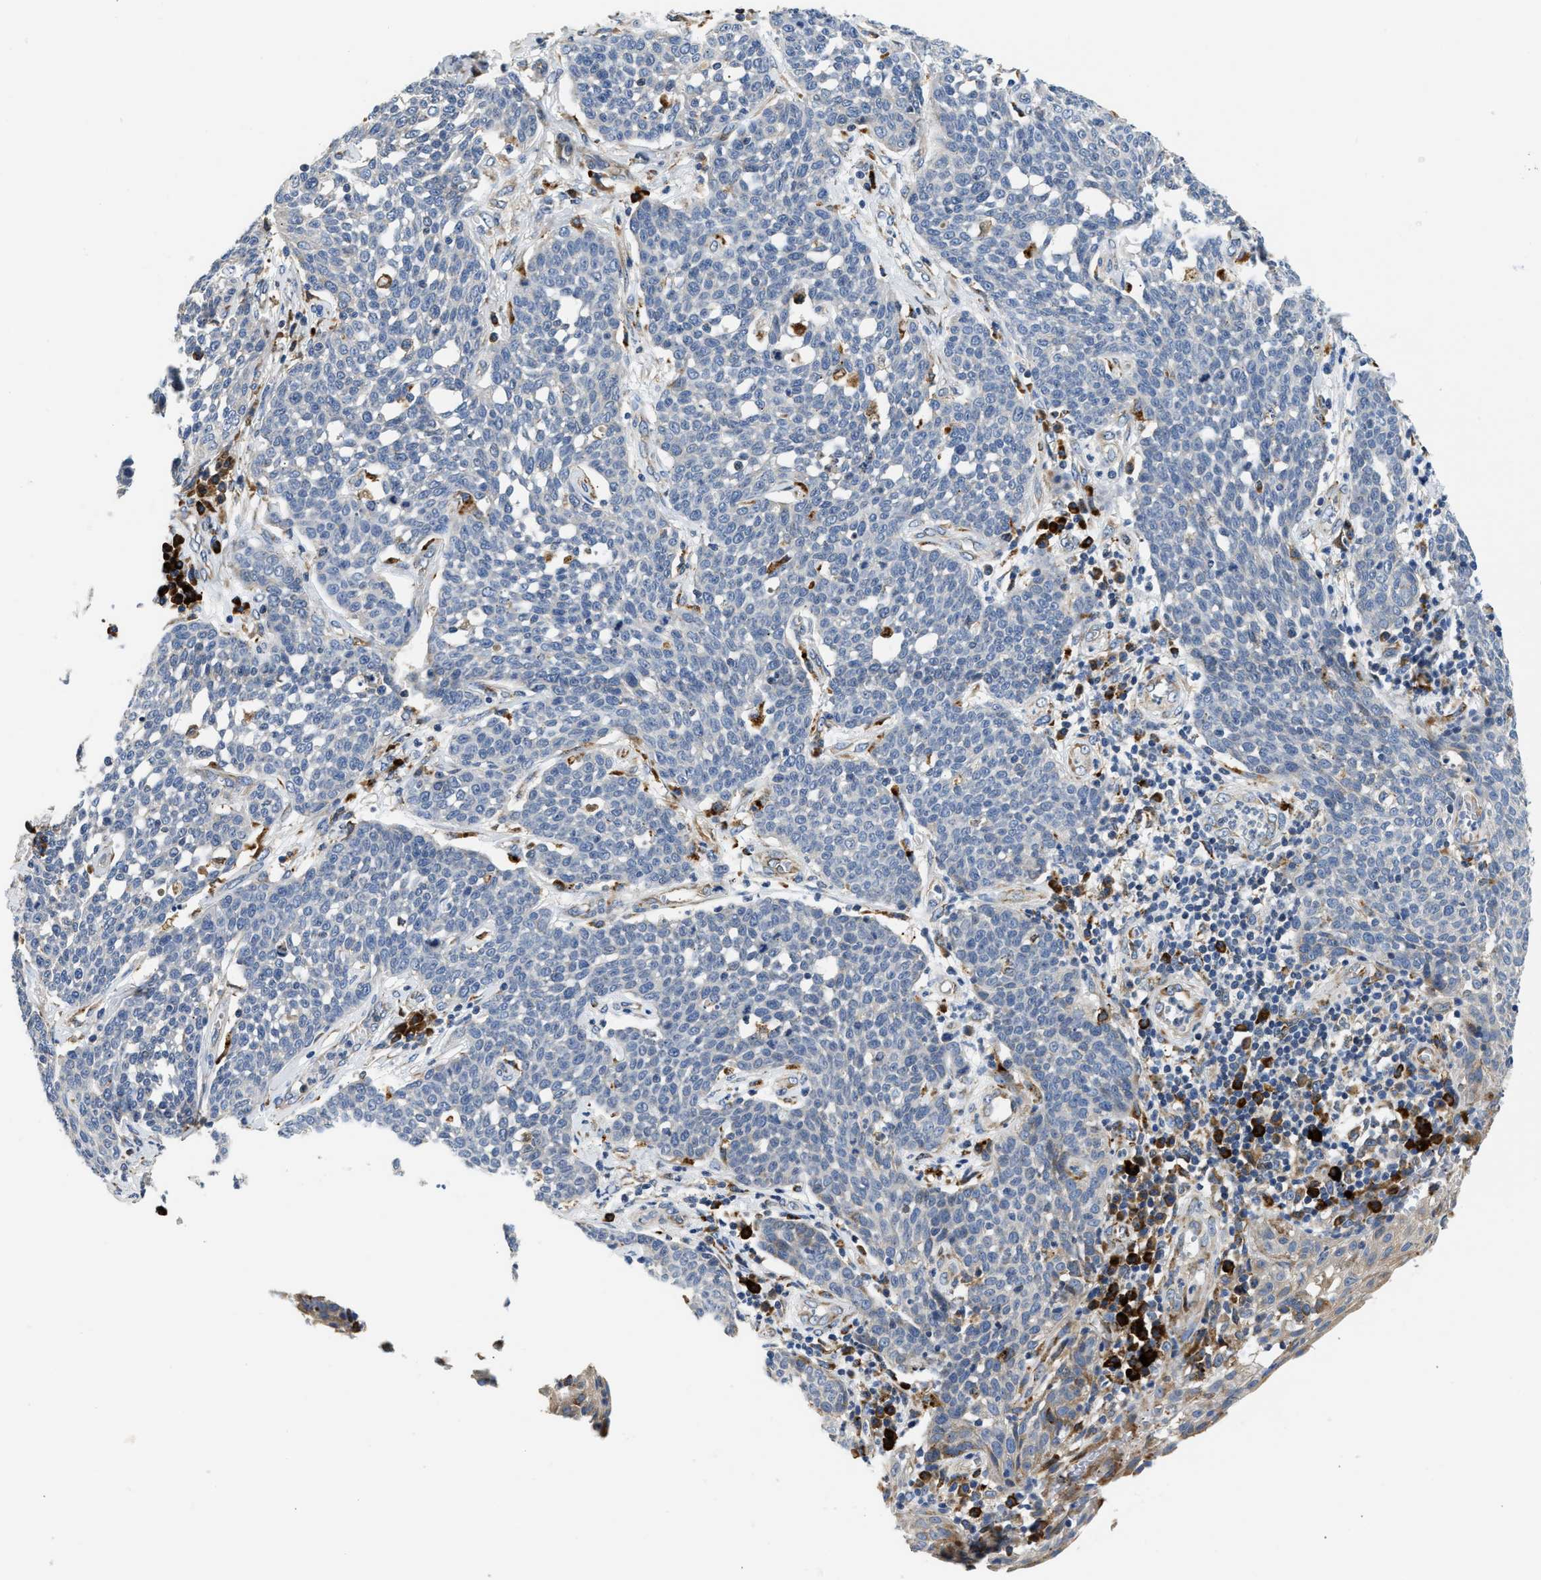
{"staining": {"intensity": "negative", "quantity": "none", "location": "none"}, "tissue": "cervical cancer", "cell_type": "Tumor cells", "image_type": "cancer", "snomed": [{"axis": "morphology", "description": "Squamous cell carcinoma, NOS"}, {"axis": "topography", "description": "Cervix"}], "caption": "Squamous cell carcinoma (cervical) was stained to show a protein in brown. There is no significant expression in tumor cells.", "gene": "AMZ1", "patient": {"sex": "female", "age": 34}}